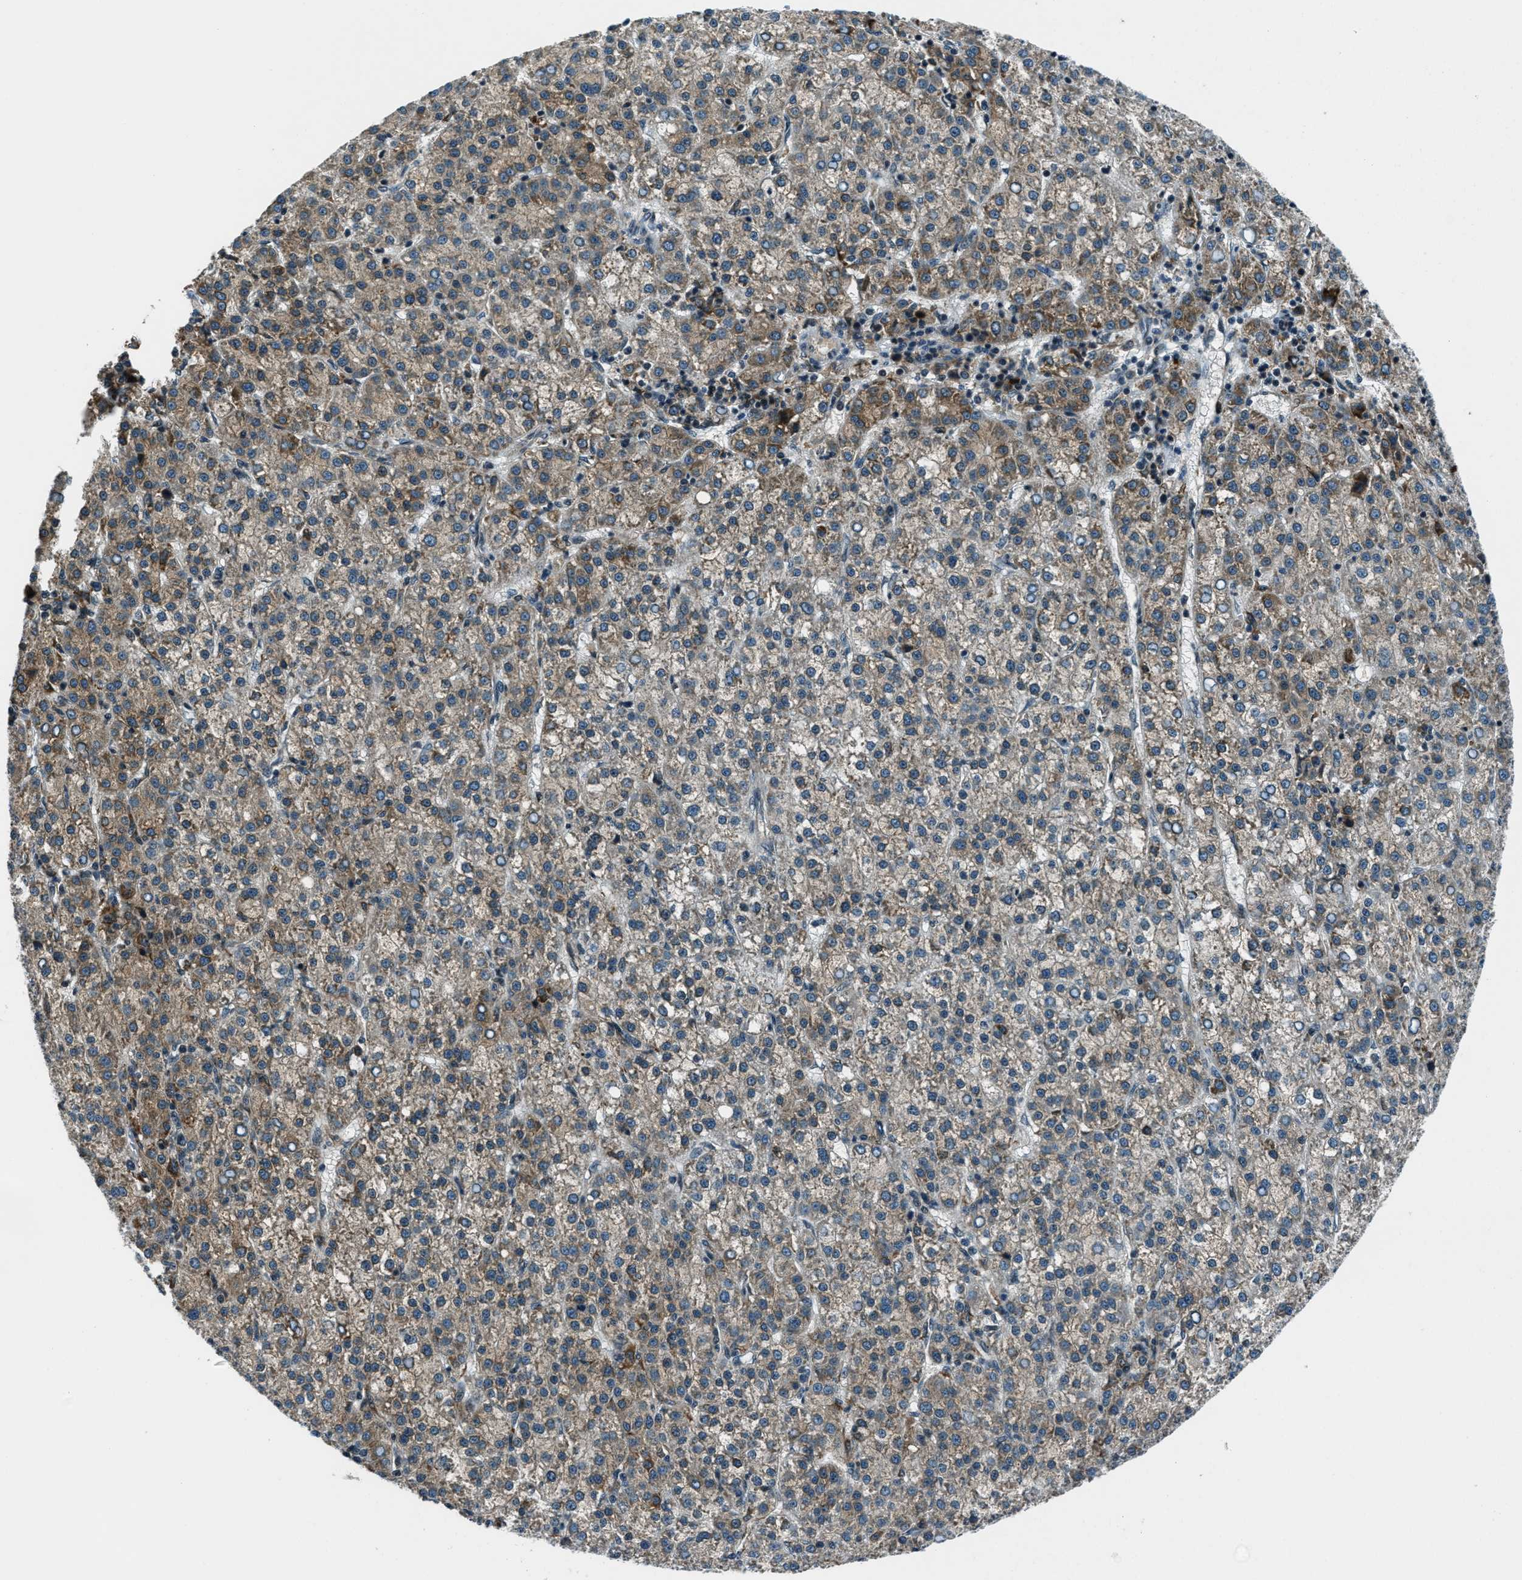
{"staining": {"intensity": "weak", "quantity": "25%-75%", "location": "cytoplasmic/membranous"}, "tissue": "liver cancer", "cell_type": "Tumor cells", "image_type": "cancer", "snomed": [{"axis": "morphology", "description": "Carcinoma, Hepatocellular, NOS"}, {"axis": "topography", "description": "Liver"}], "caption": "Immunohistochemical staining of hepatocellular carcinoma (liver) shows weak cytoplasmic/membranous protein positivity in about 25%-75% of tumor cells. Ihc stains the protein of interest in brown and the nuclei are stained blue.", "gene": "ACTL9", "patient": {"sex": "female", "age": 58}}